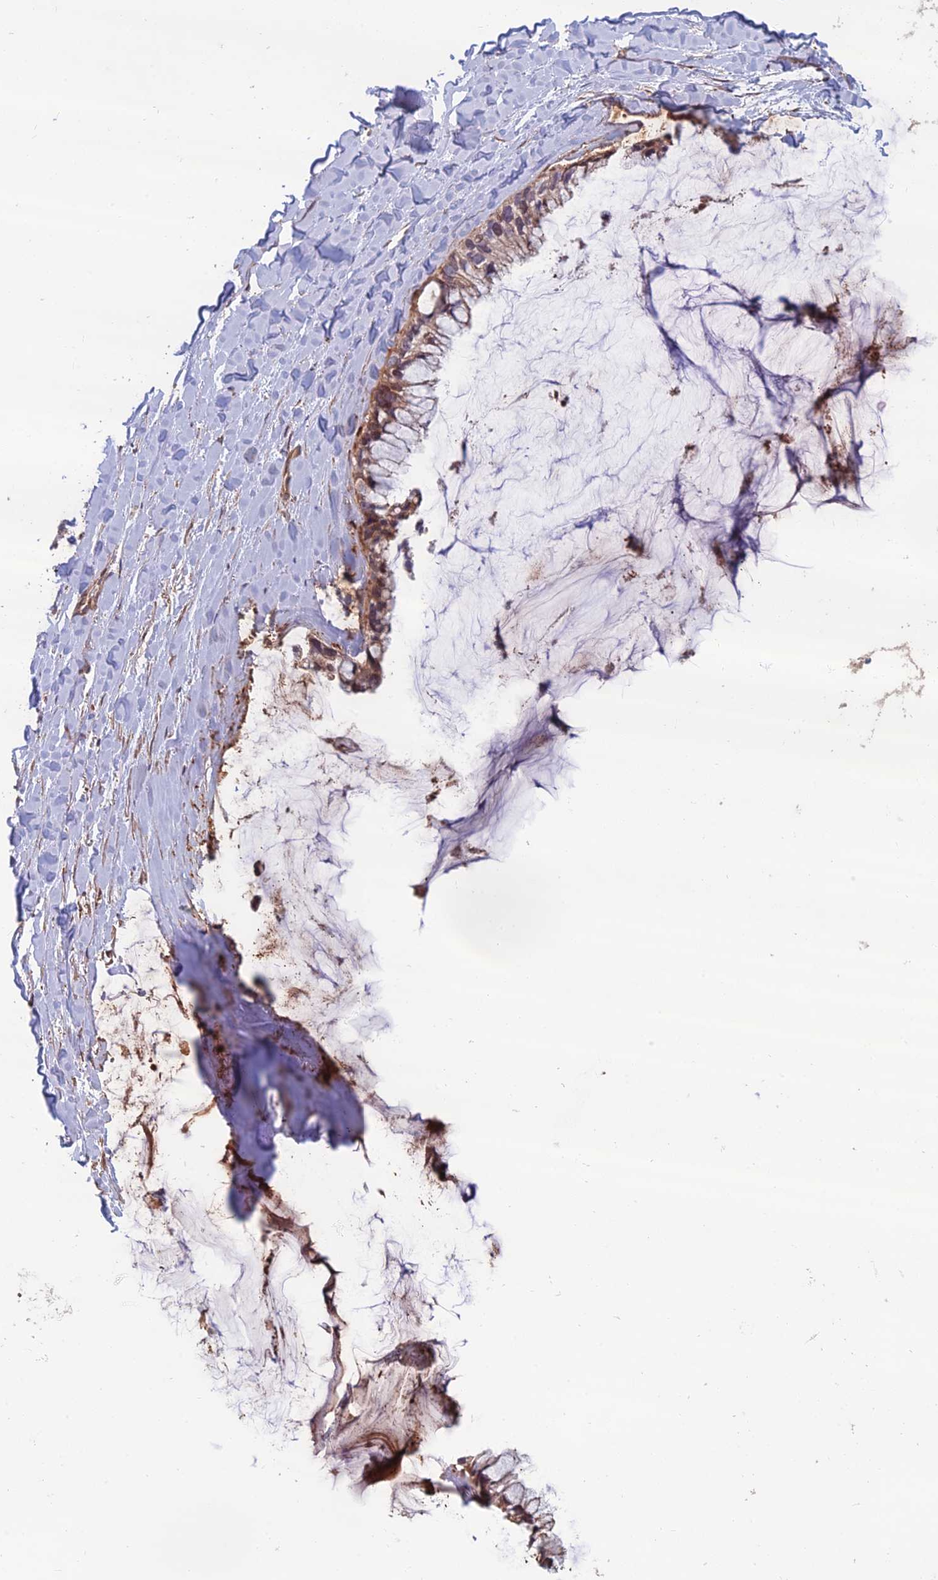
{"staining": {"intensity": "weak", "quantity": ">75%", "location": "cytoplasmic/membranous"}, "tissue": "ovarian cancer", "cell_type": "Tumor cells", "image_type": "cancer", "snomed": [{"axis": "morphology", "description": "Cystadenocarcinoma, mucinous, NOS"}, {"axis": "topography", "description": "Ovary"}], "caption": "There is low levels of weak cytoplasmic/membranous expression in tumor cells of ovarian mucinous cystadenocarcinoma, as demonstrated by immunohistochemical staining (brown color).", "gene": "CCDC183", "patient": {"sex": "female", "age": 39}}